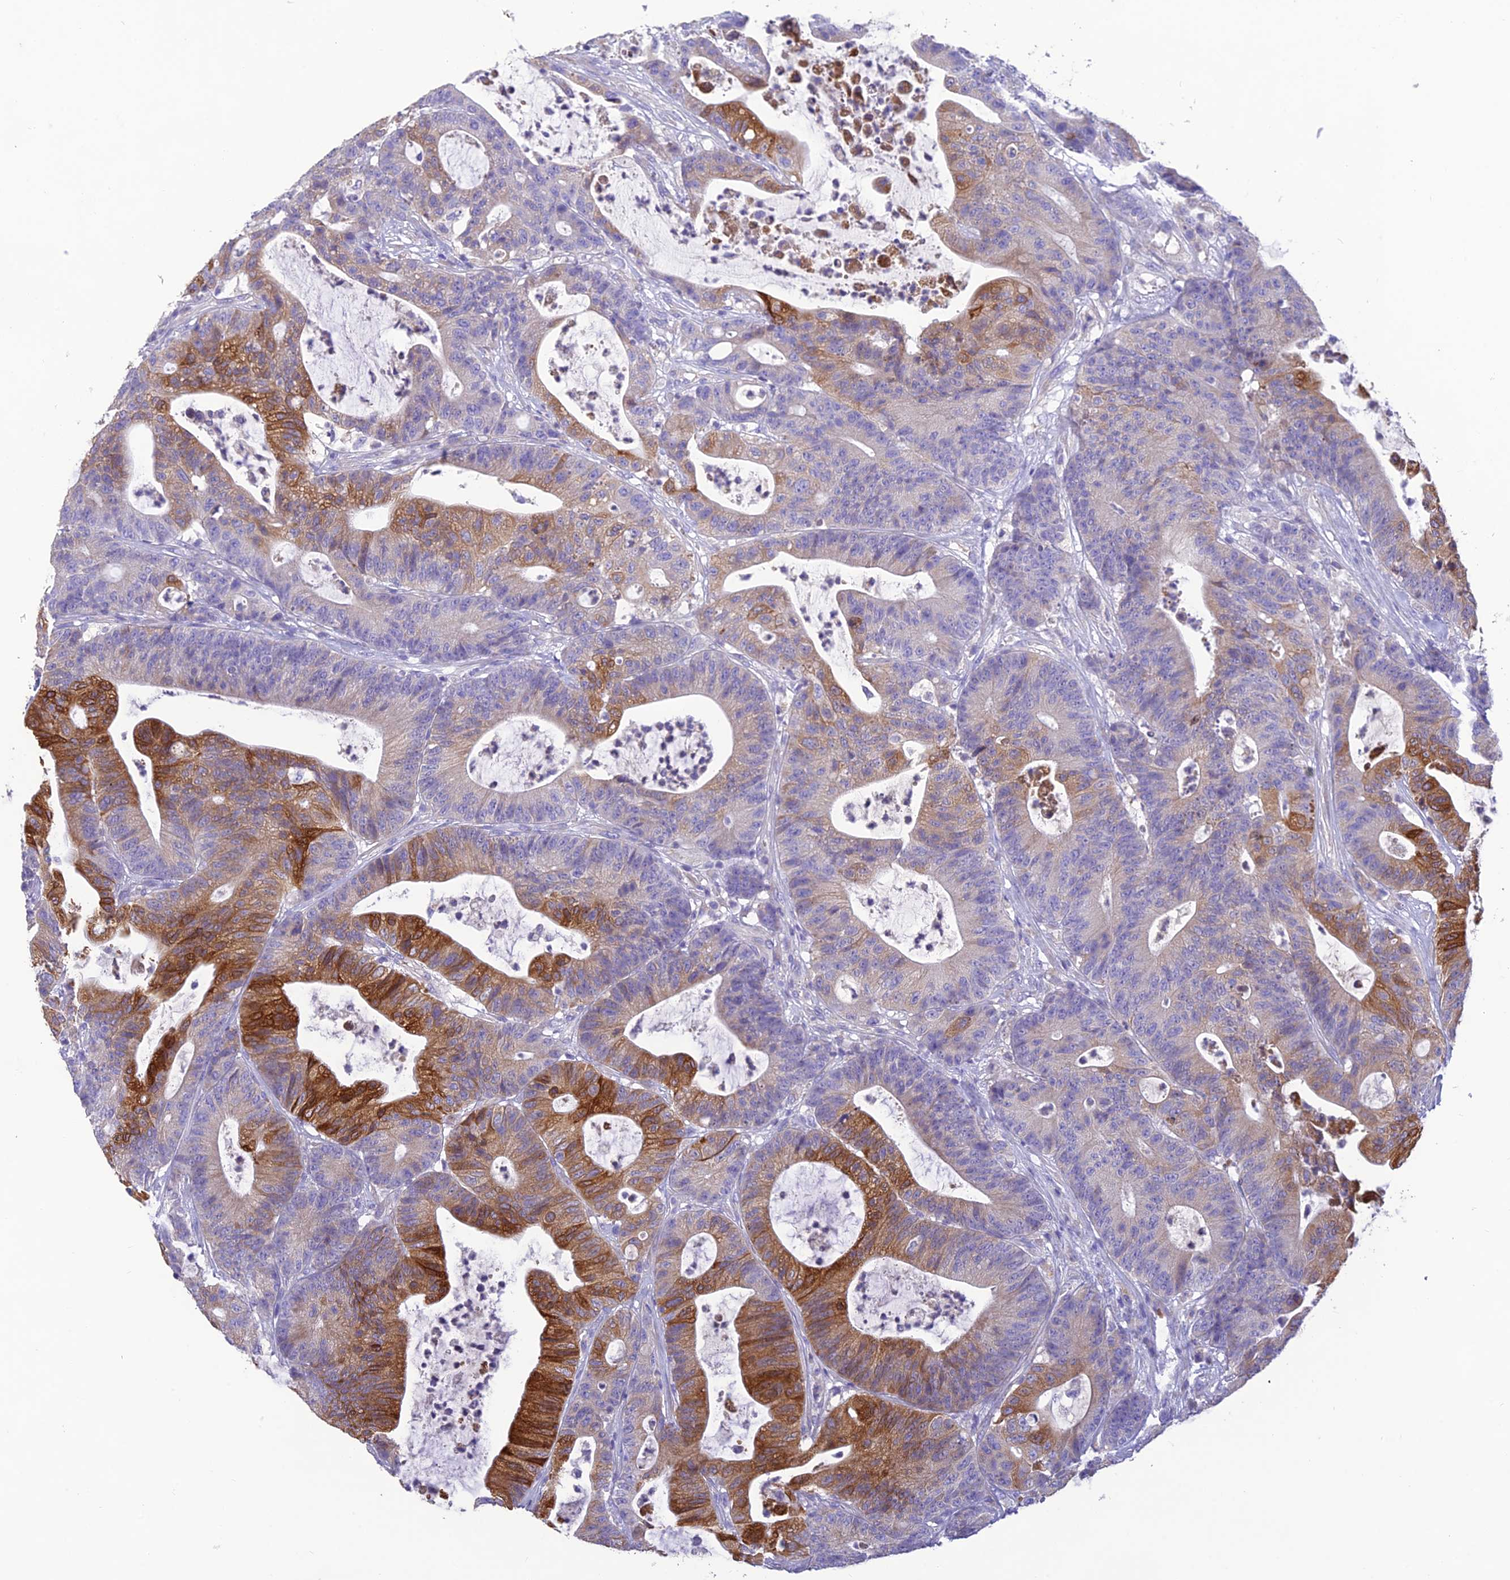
{"staining": {"intensity": "moderate", "quantity": "25%-75%", "location": "cytoplasmic/membranous"}, "tissue": "colorectal cancer", "cell_type": "Tumor cells", "image_type": "cancer", "snomed": [{"axis": "morphology", "description": "Adenocarcinoma, NOS"}, {"axis": "topography", "description": "Colon"}], "caption": "A medium amount of moderate cytoplasmic/membranous staining is seen in approximately 25%-75% of tumor cells in colorectal adenocarcinoma tissue.", "gene": "HSD17B2", "patient": {"sex": "female", "age": 84}}